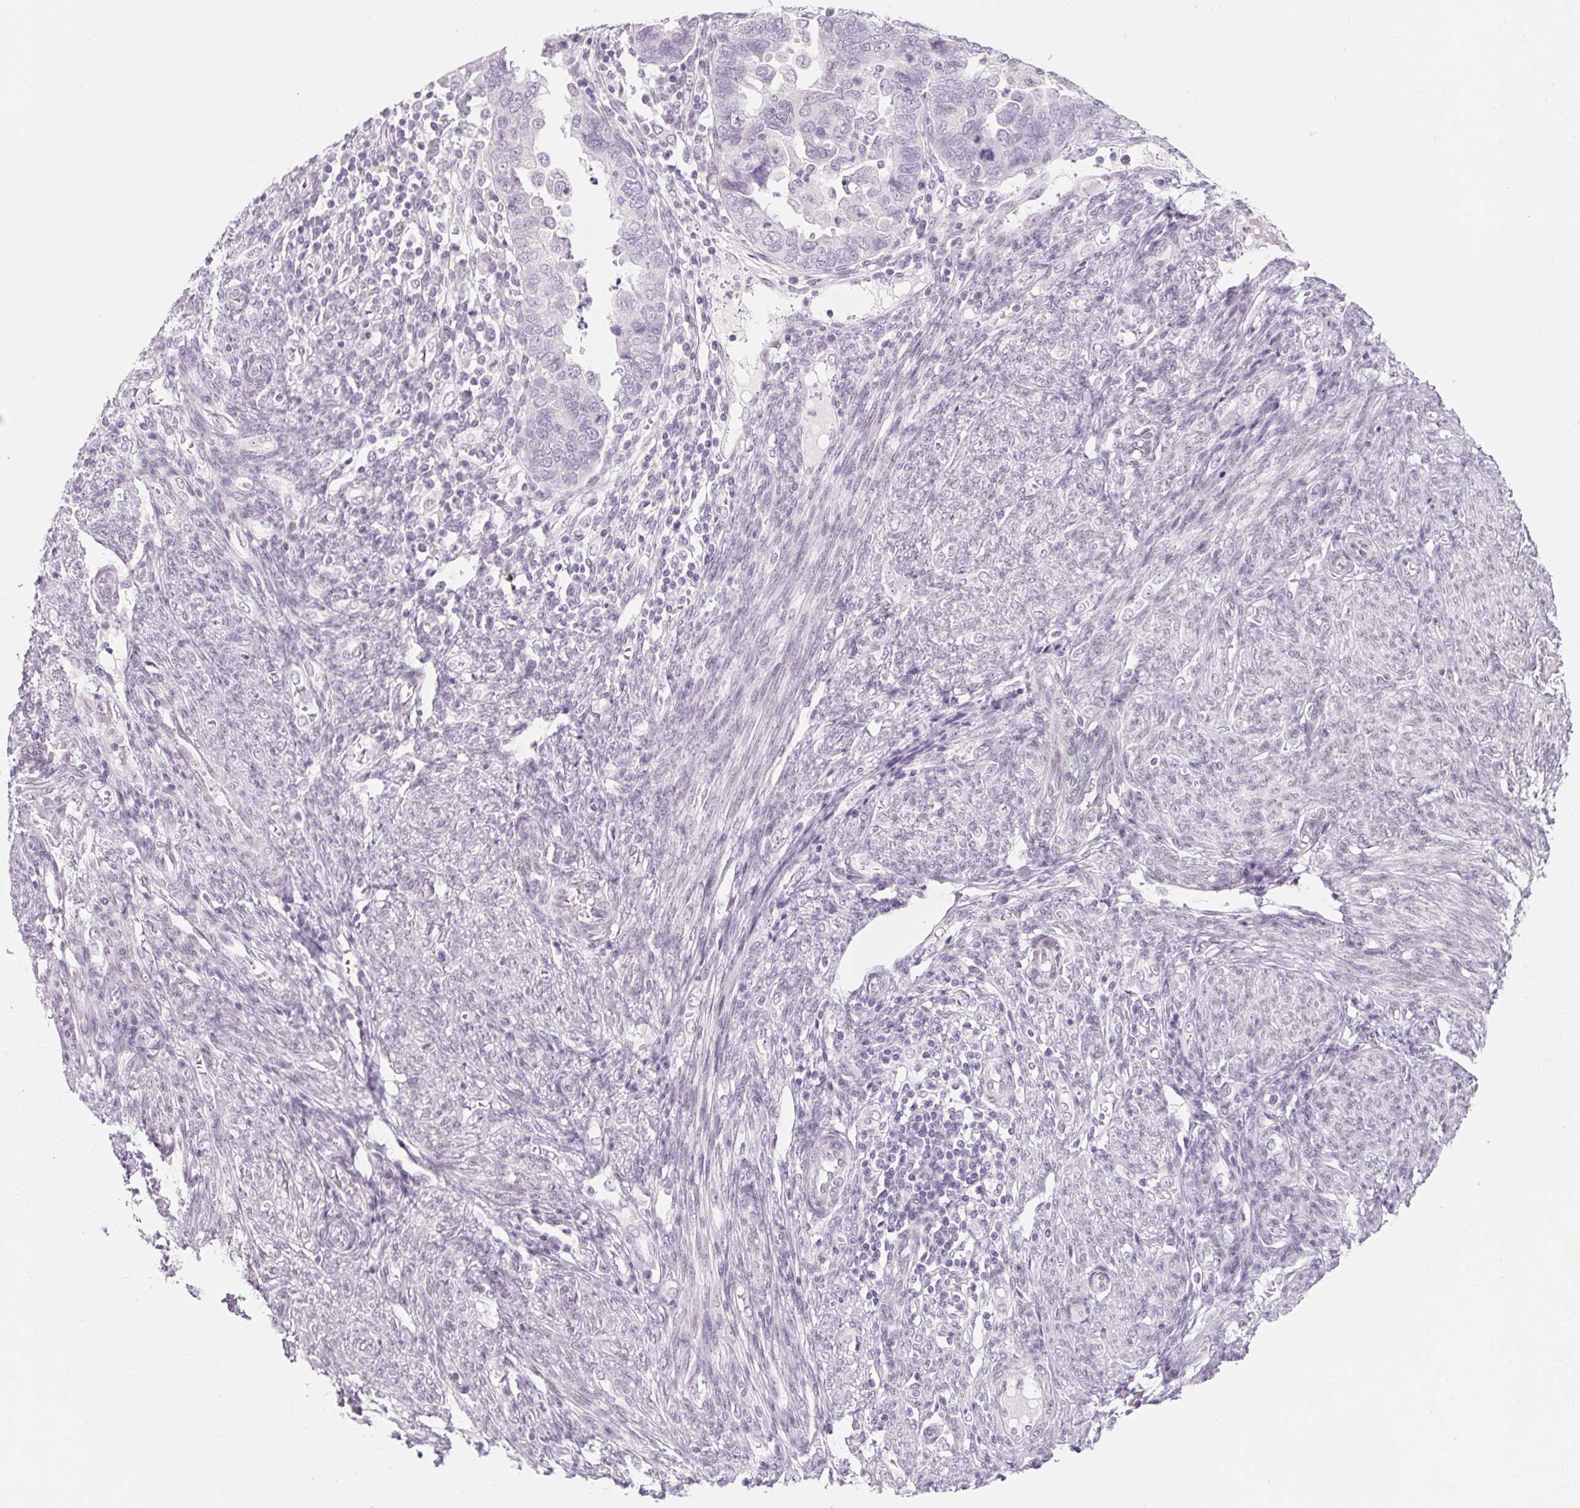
{"staining": {"intensity": "negative", "quantity": "none", "location": "none"}, "tissue": "endometrial cancer", "cell_type": "Tumor cells", "image_type": "cancer", "snomed": [{"axis": "morphology", "description": "Adenocarcinoma, NOS"}, {"axis": "topography", "description": "Endometrium"}], "caption": "The immunohistochemistry micrograph has no significant positivity in tumor cells of endometrial cancer (adenocarcinoma) tissue.", "gene": "KCNQ2", "patient": {"sex": "female", "age": 79}}